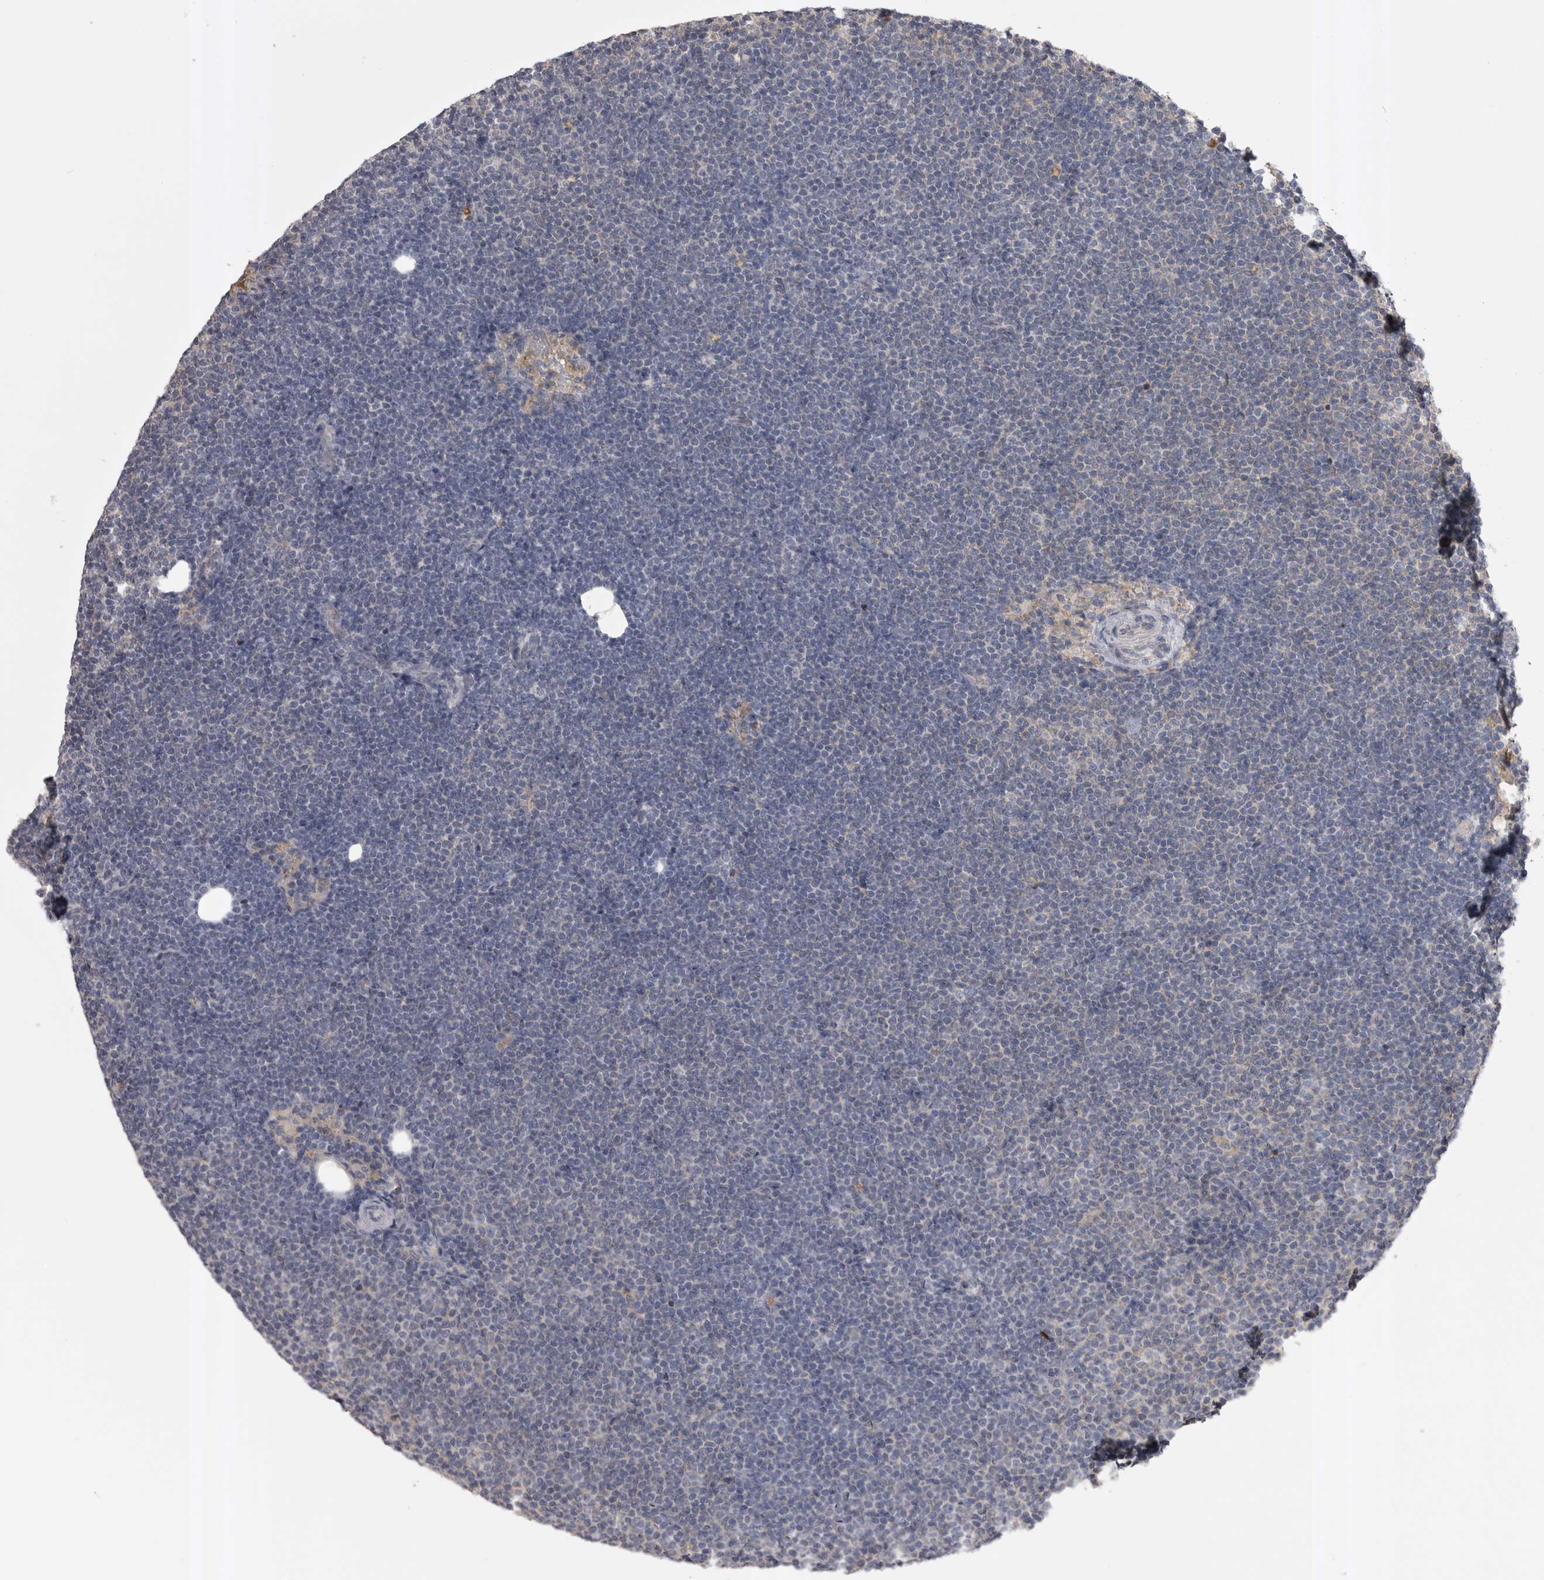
{"staining": {"intensity": "negative", "quantity": "none", "location": "none"}, "tissue": "lymphoma", "cell_type": "Tumor cells", "image_type": "cancer", "snomed": [{"axis": "morphology", "description": "Malignant lymphoma, non-Hodgkin's type, Low grade"}, {"axis": "topography", "description": "Lymph node"}], "caption": "Human lymphoma stained for a protein using immunohistochemistry (IHC) reveals no expression in tumor cells.", "gene": "AHSG", "patient": {"sex": "female", "age": 53}}